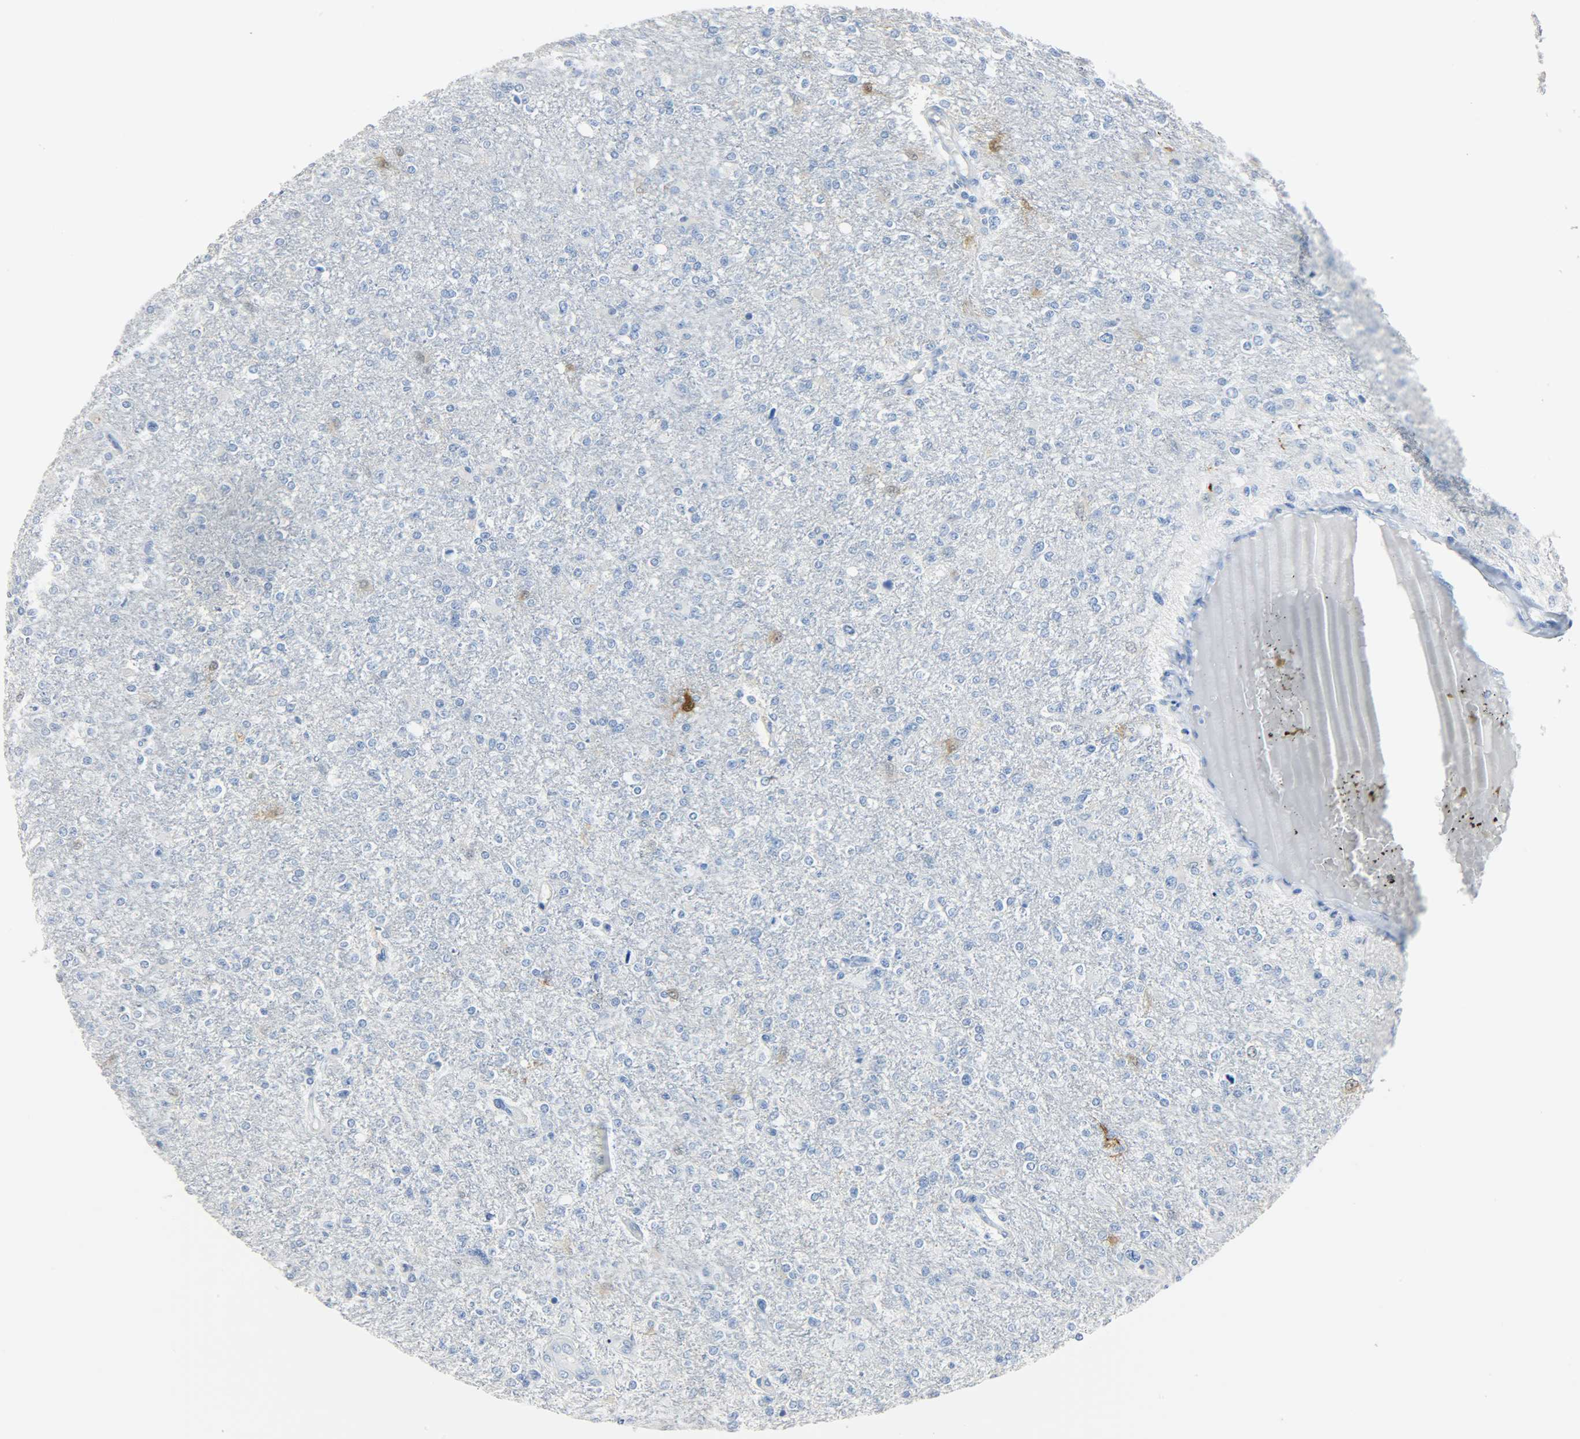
{"staining": {"intensity": "negative", "quantity": "none", "location": "none"}, "tissue": "glioma", "cell_type": "Tumor cells", "image_type": "cancer", "snomed": [{"axis": "morphology", "description": "Glioma, malignant, High grade"}, {"axis": "topography", "description": "Cerebral cortex"}], "caption": "The image displays no staining of tumor cells in glioma.", "gene": "CA3", "patient": {"sex": "male", "age": 76}}